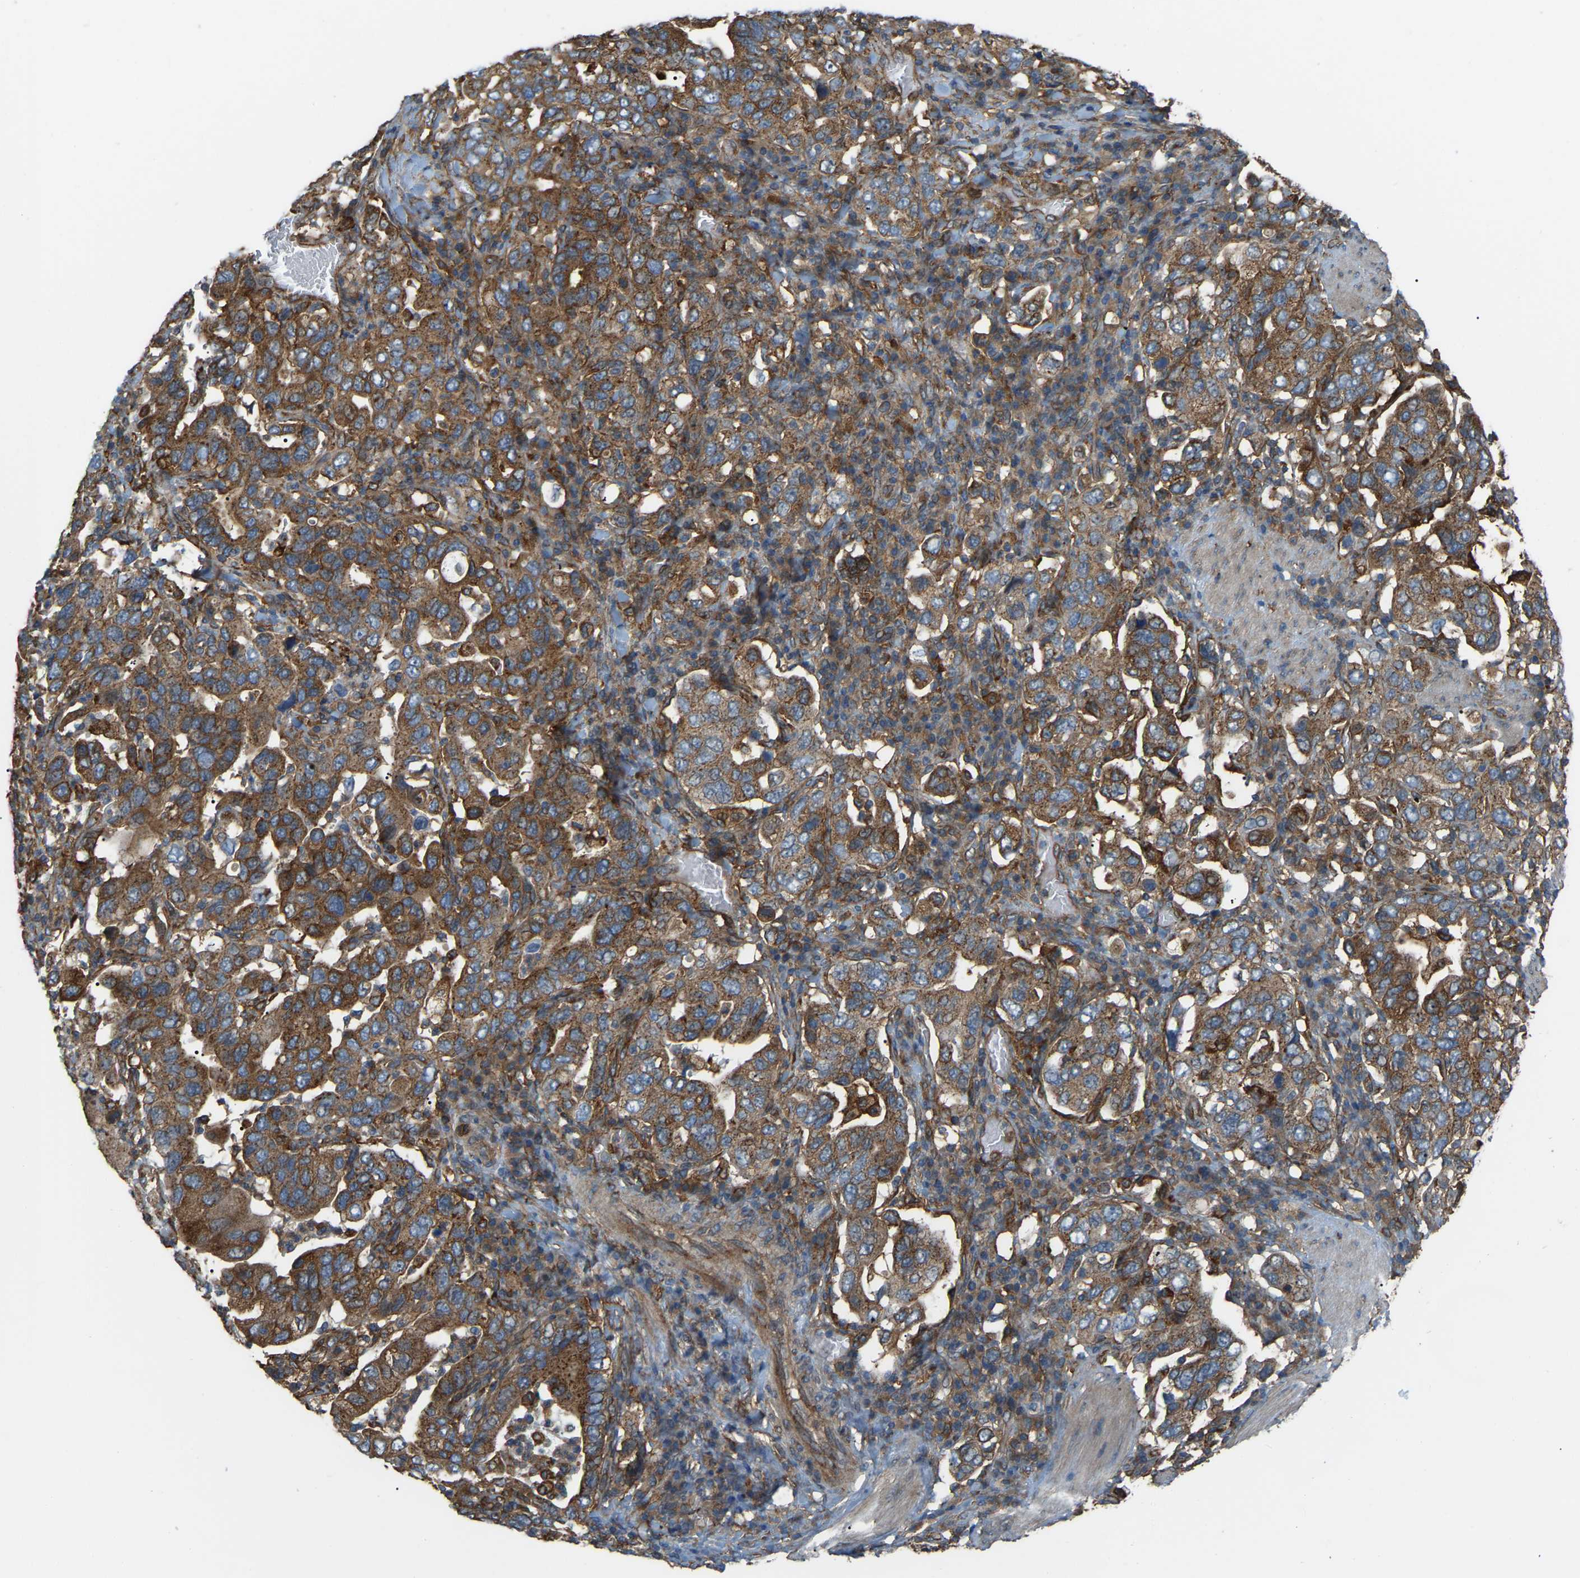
{"staining": {"intensity": "strong", "quantity": ">75%", "location": "cytoplasmic/membranous"}, "tissue": "stomach cancer", "cell_type": "Tumor cells", "image_type": "cancer", "snomed": [{"axis": "morphology", "description": "Adenocarcinoma, NOS"}, {"axis": "topography", "description": "Stomach, upper"}], "caption": "Tumor cells exhibit strong cytoplasmic/membranous expression in approximately >75% of cells in adenocarcinoma (stomach).", "gene": "PICALM", "patient": {"sex": "male", "age": 62}}